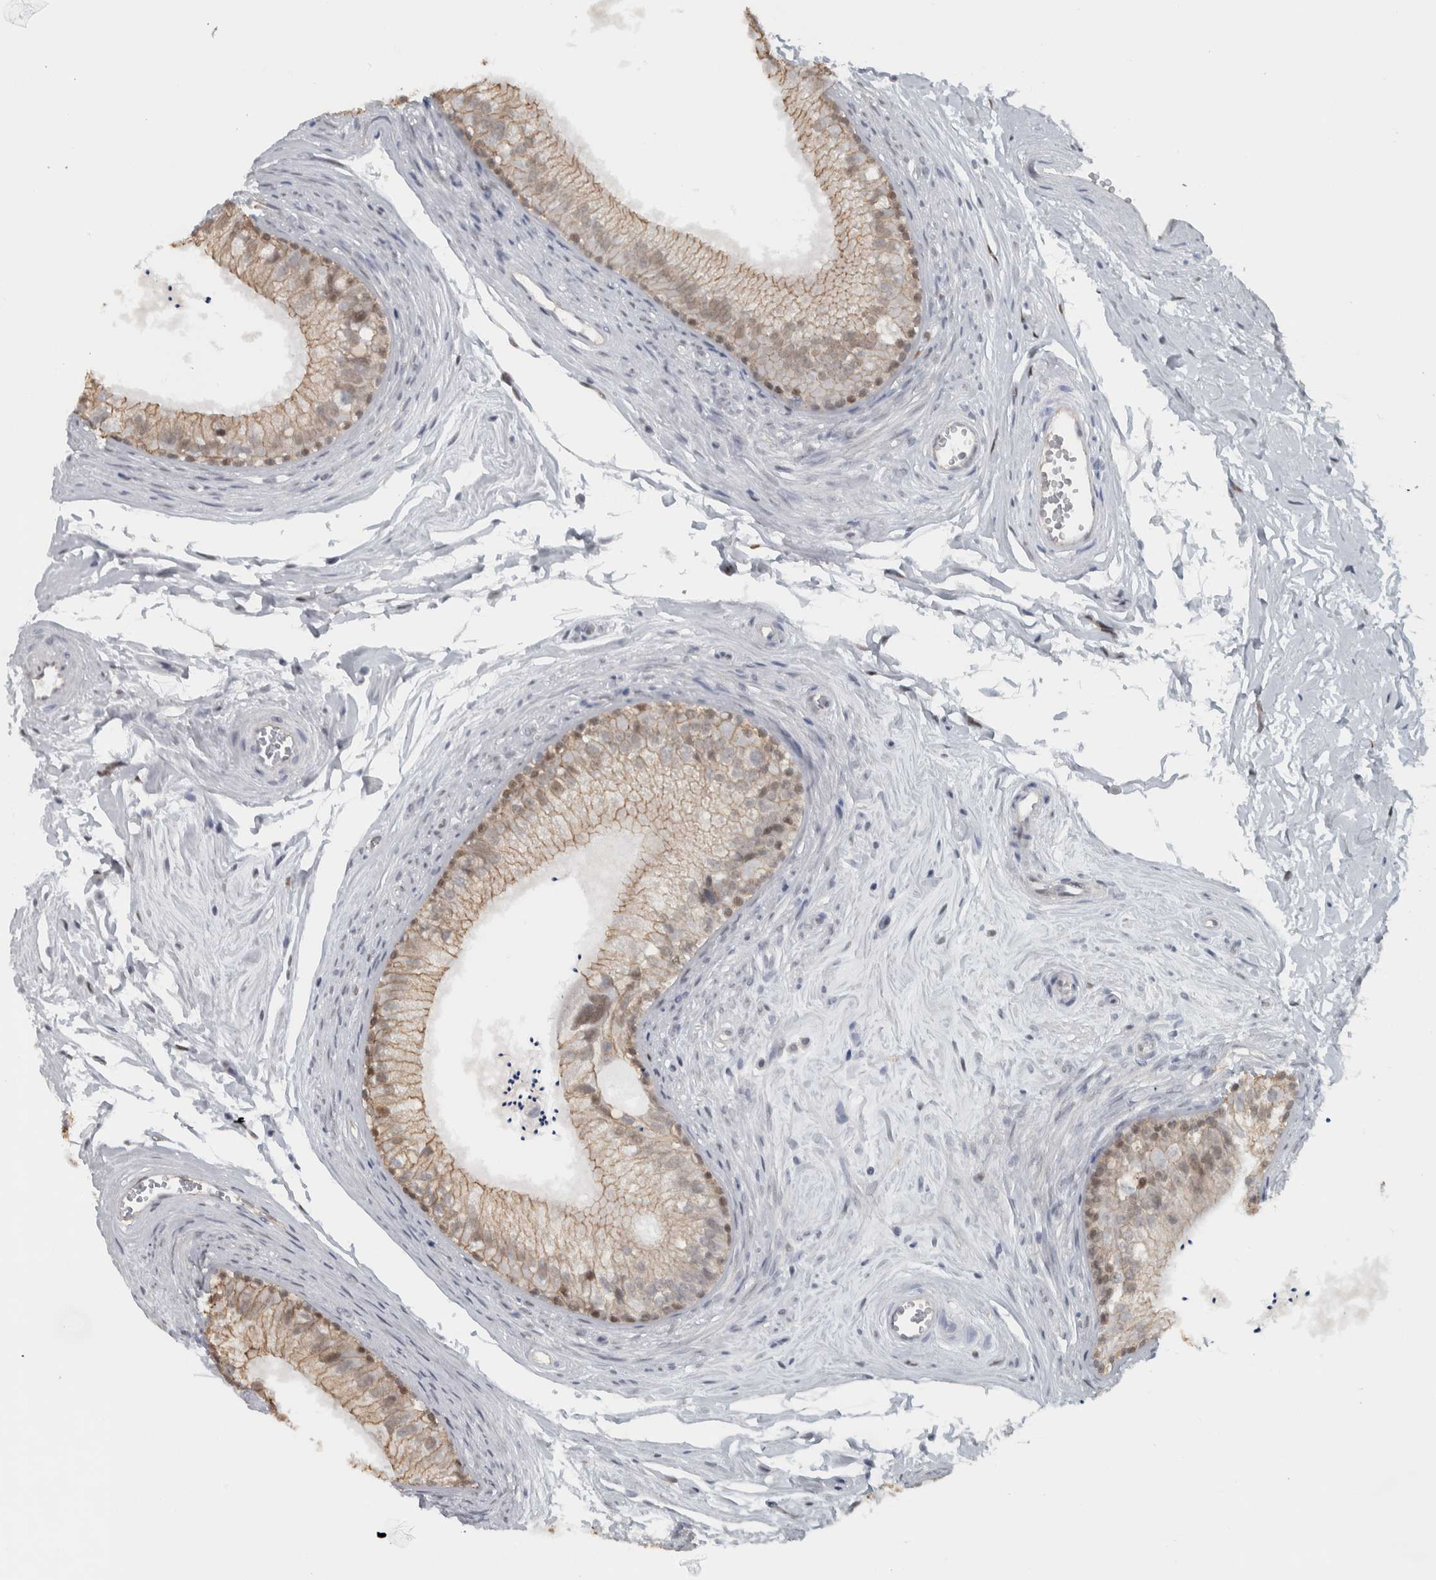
{"staining": {"intensity": "moderate", "quantity": ">75%", "location": "cytoplasmic/membranous,nuclear"}, "tissue": "epididymis", "cell_type": "Glandular cells", "image_type": "normal", "snomed": [{"axis": "morphology", "description": "Normal tissue, NOS"}, {"axis": "topography", "description": "Epididymis"}], "caption": "A histopathology image of human epididymis stained for a protein displays moderate cytoplasmic/membranous,nuclear brown staining in glandular cells. The staining was performed using DAB (3,3'-diaminobenzidine), with brown indicating positive protein expression. Nuclei are stained blue with hematoxylin.", "gene": "ADPRM", "patient": {"sex": "male", "age": 56}}